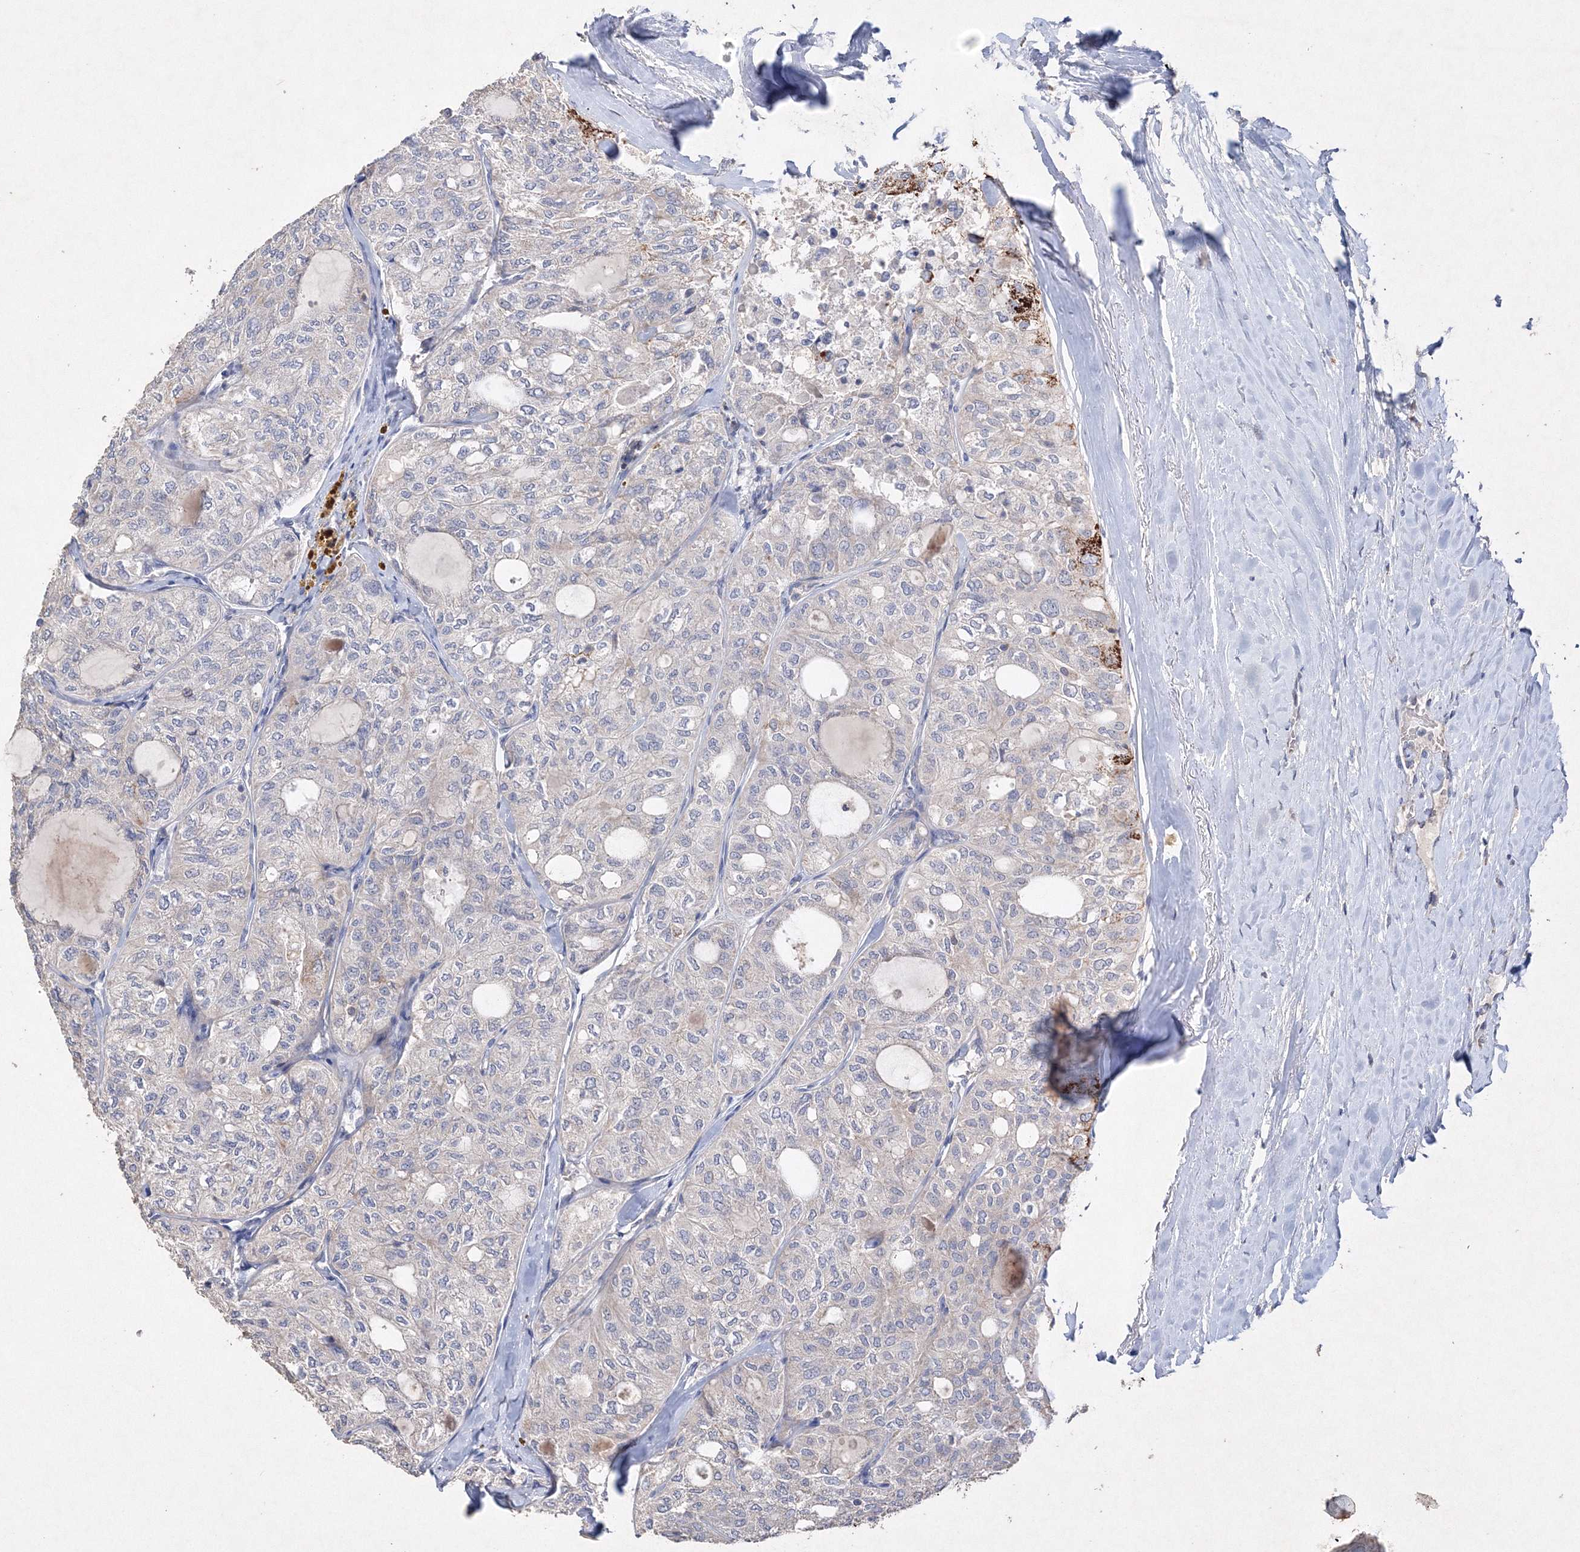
{"staining": {"intensity": "negative", "quantity": "none", "location": "none"}, "tissue": "thyroid cancer", "cell_type": "Tumor cells", "image_type": "cancer", "snomed": [{"axis": "morphology", "description": "Follicular adenoma carcinoma, NOS"}, {"axis": "topography", "description": "Thyroid gland"}], "caption": "Thyroid cancer (follicular adenoma carcinoma) was stained to show a protein in brown. There is no significant expression in tumor cells.", "gene": "GLS", "patient": {"sex": "male", "age": 75}}